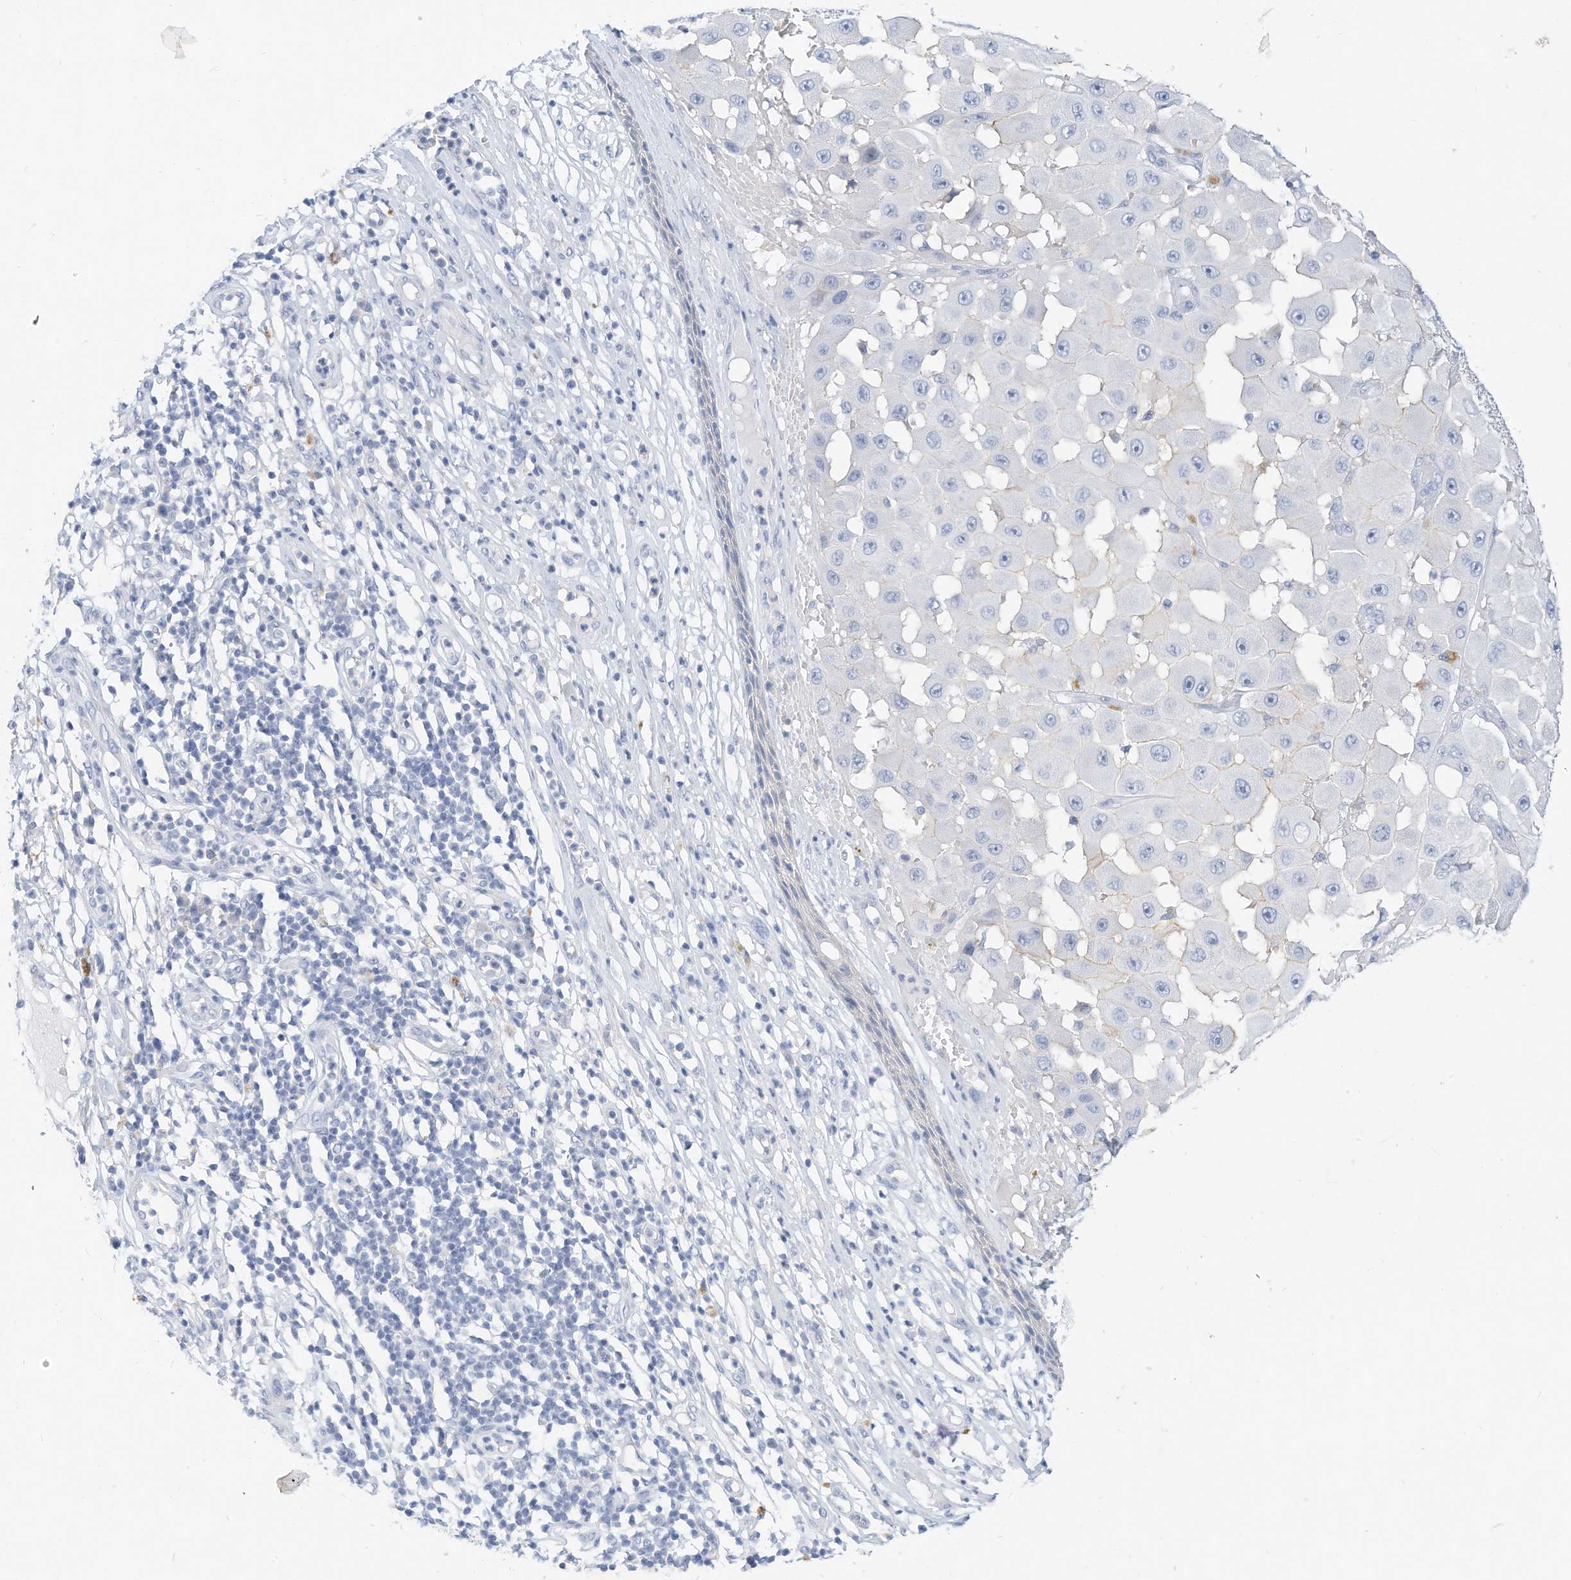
{"staining": {"intensity": "negative", "quantity": "none", "location": "none"}, "tissue": "melanoma", "cell_type": "Tumor cells", "image_type": "cancer", "snomed": [{"axis": "morphology", "description": "Malignant melanoma, NOS"}, {"axis": "topography", "description": "Skin"}], "caption": "High power microscopy photomicrograph of an immunohistochemistry (IHC) histopathology image of malignant melanoma, revealing no significant expression in tumor cells.", "gene": "SPOCD1", "patient": {"sex": "female", "age": 81}}